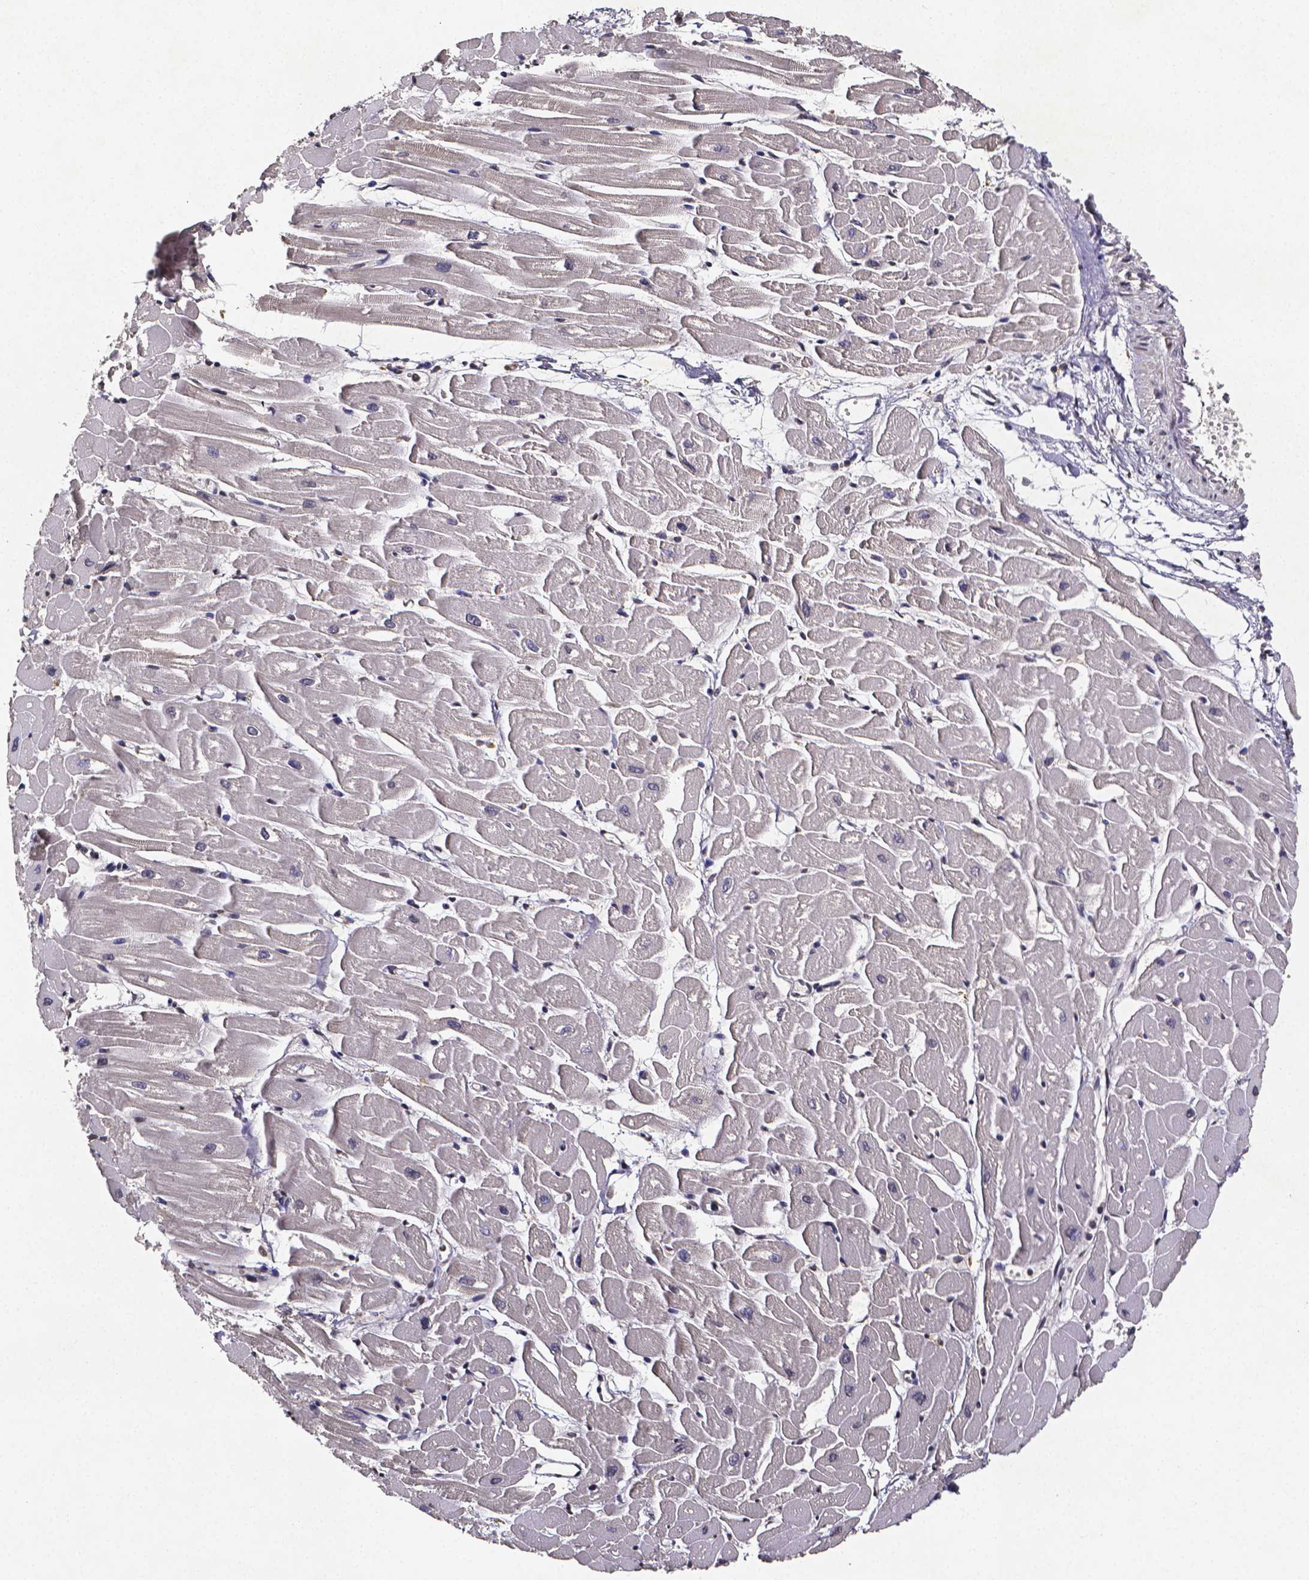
{"staining": {"intensity": "weak", "quantity": "<25%", "location": "cytoplasmic/membranous"}, "tissue": "heart muscle", "cell_type": "Cardiomyocytes", "image_type": "normal", "snomed": [{"axis": "morphology", "description": "Normal tissue, NOS"}, {"axis": "topography", "description": "Heart"}], "caption": "An image of heart muscle stained for a protein exhibits no brown staining in cardiomyocytes. (Brightfield microscopy of DAB (3,3'-diaminobenzidine) immunohistochemistry (IHC) at high magnification).", "gene": "TP73", "patient": {"sex": "male", "age": 57}}